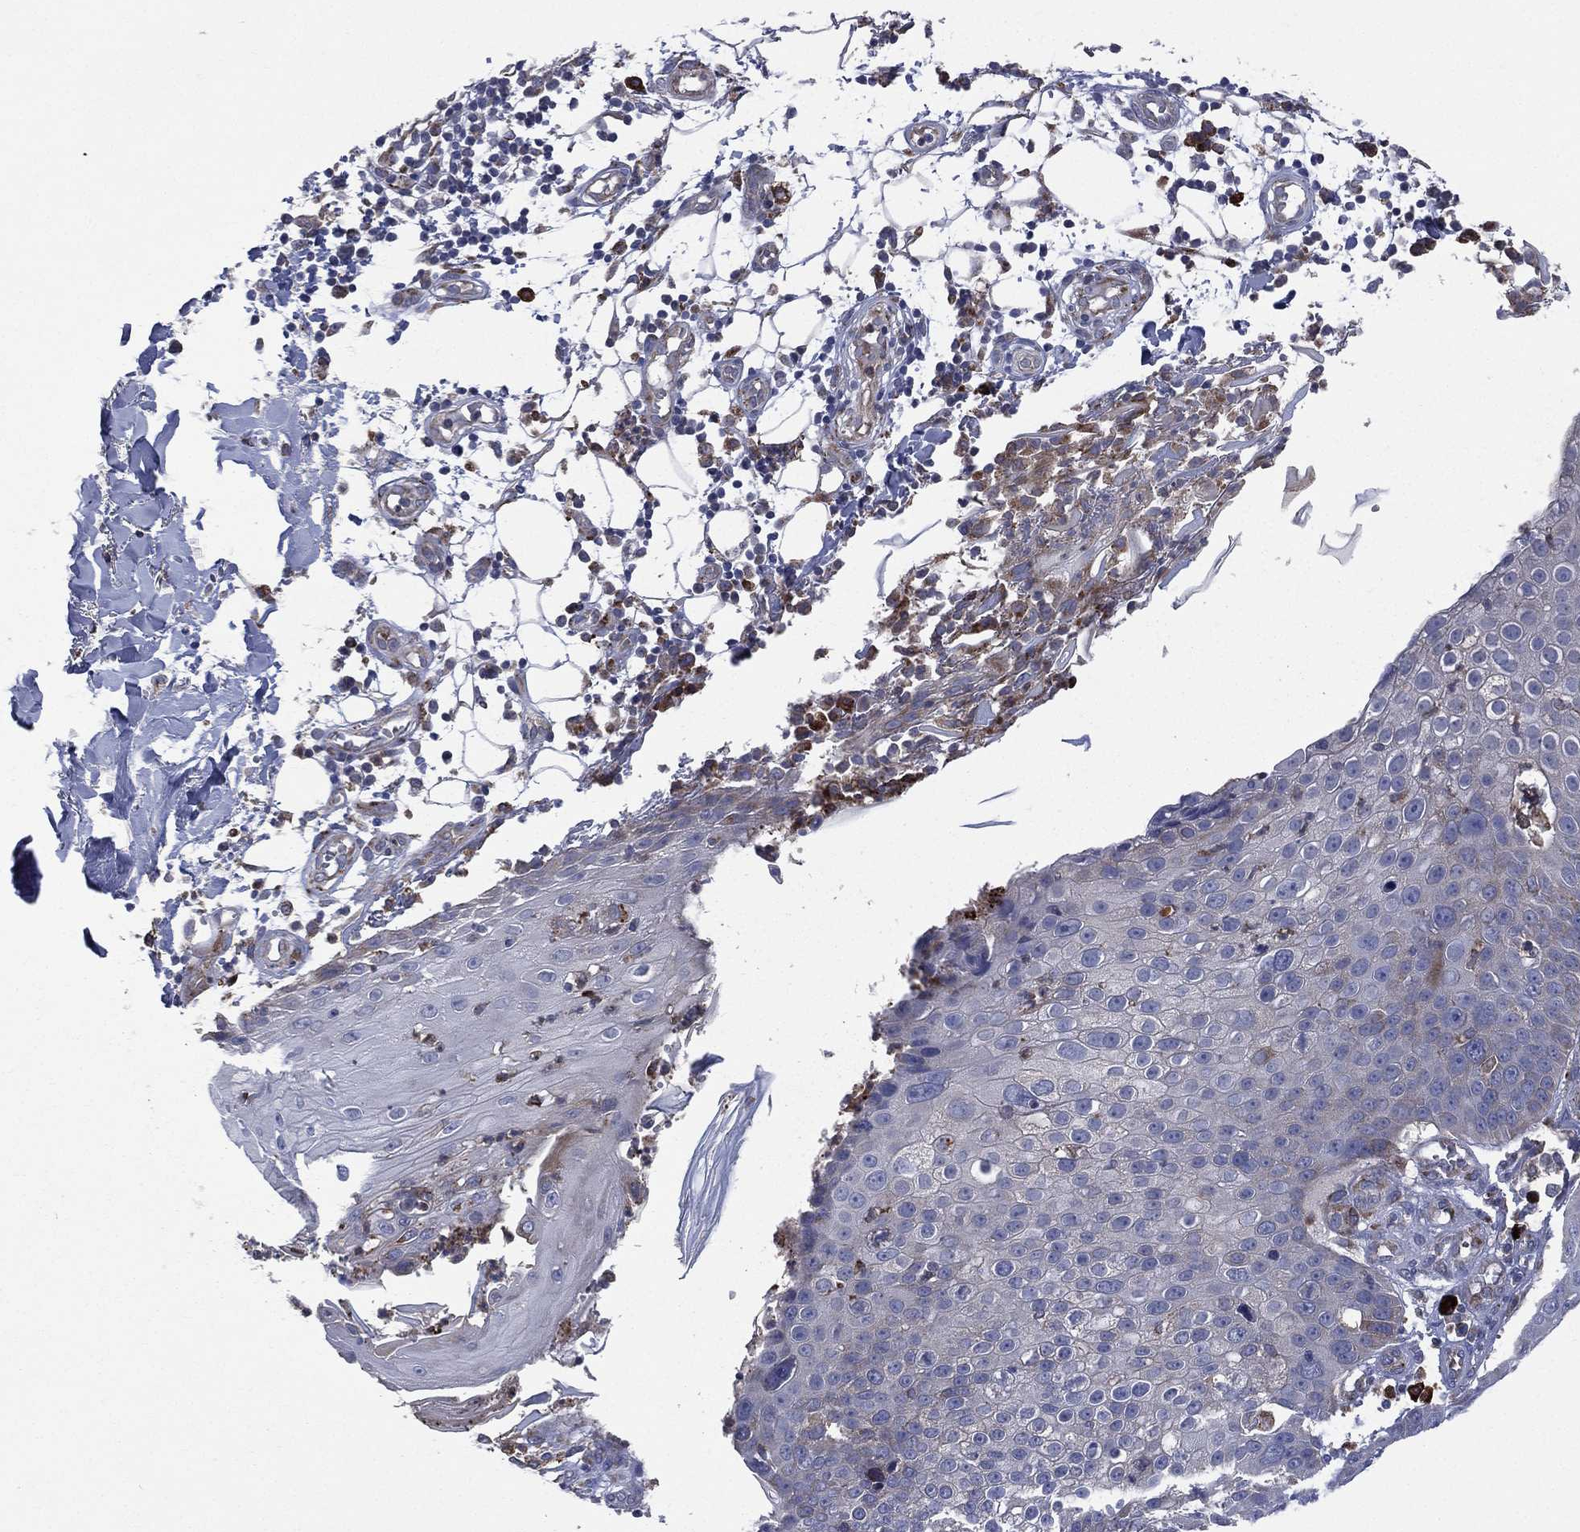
{"staining": {"intensity": "negative", "quantity": "none", "location": "none"}, "tissue": "skin cancer", "cell_type": "Tumor cells", "image_type": "cancer", "snomed": [{"axis": "morphology", "description": "Squamous cell carcinoma, NOS"}, {"axis": "topography", "description": "Skin"}], "caption": "There is no significant expression in tumor cells of skin cancer (squamous cell carcinoma).", "gene": "CCDC159", "patient": {"sex": "male", "age": 71}}